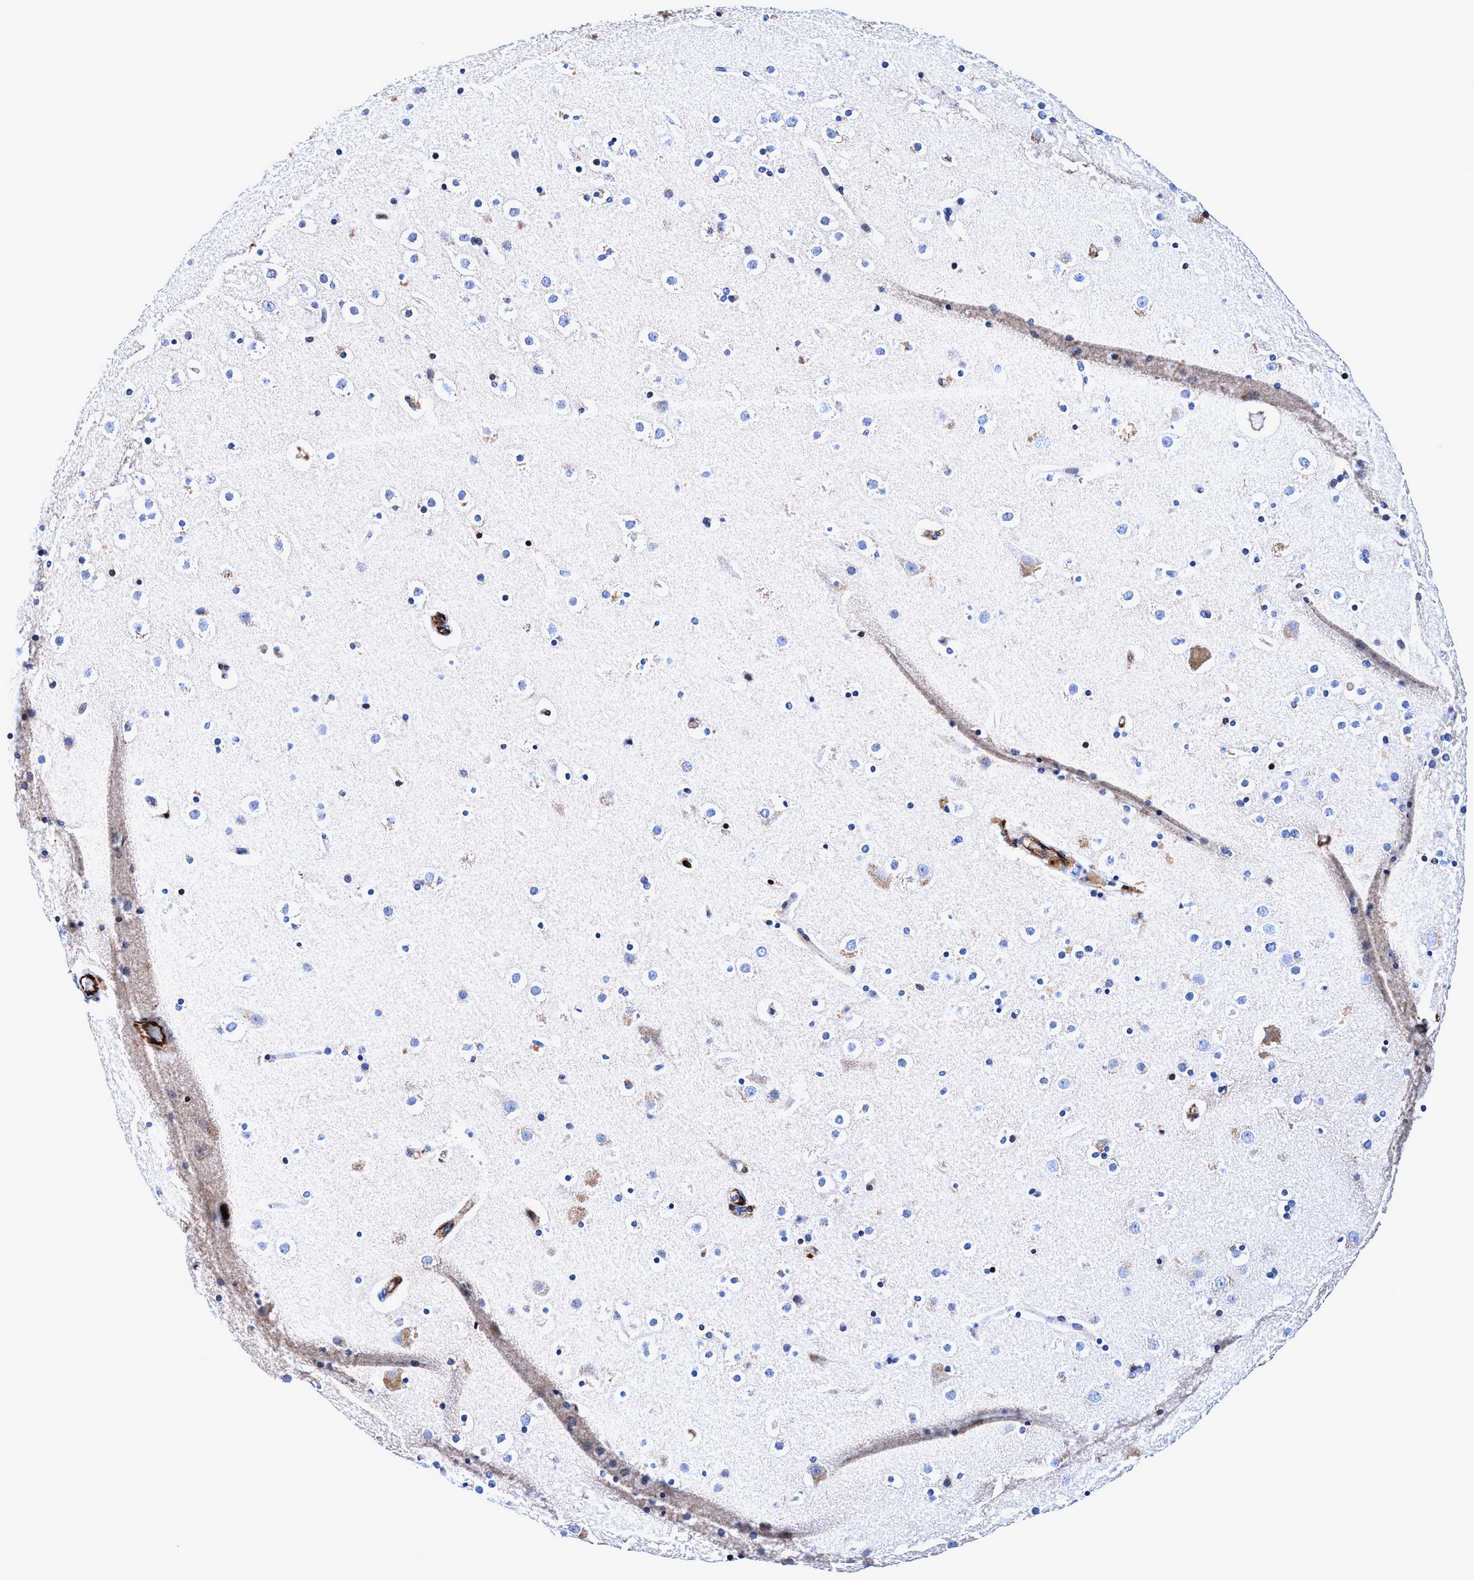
{"staining": {"intensity": "strong", "quantity": ">75%", "location": "cytoplasmic/membranous"}, "tissue": "cerebral cortex", "cell_type": "Endothelial cells", "image_type": "normal", "snomed": [{"axis": "morphology", "description": "Normal tissue, NOS"}, {"axis": "topography", "description": "Cerebral cortex"}], "caption": "High-power microscopy captured an IHC image of unremarkable cerebral cortex, revealing strong cytoplasmic/membranous positivity in approximately >75% of endothelial cells.", "gene": "UBALD2", "patient": {"sex": "male", "age": 57}}